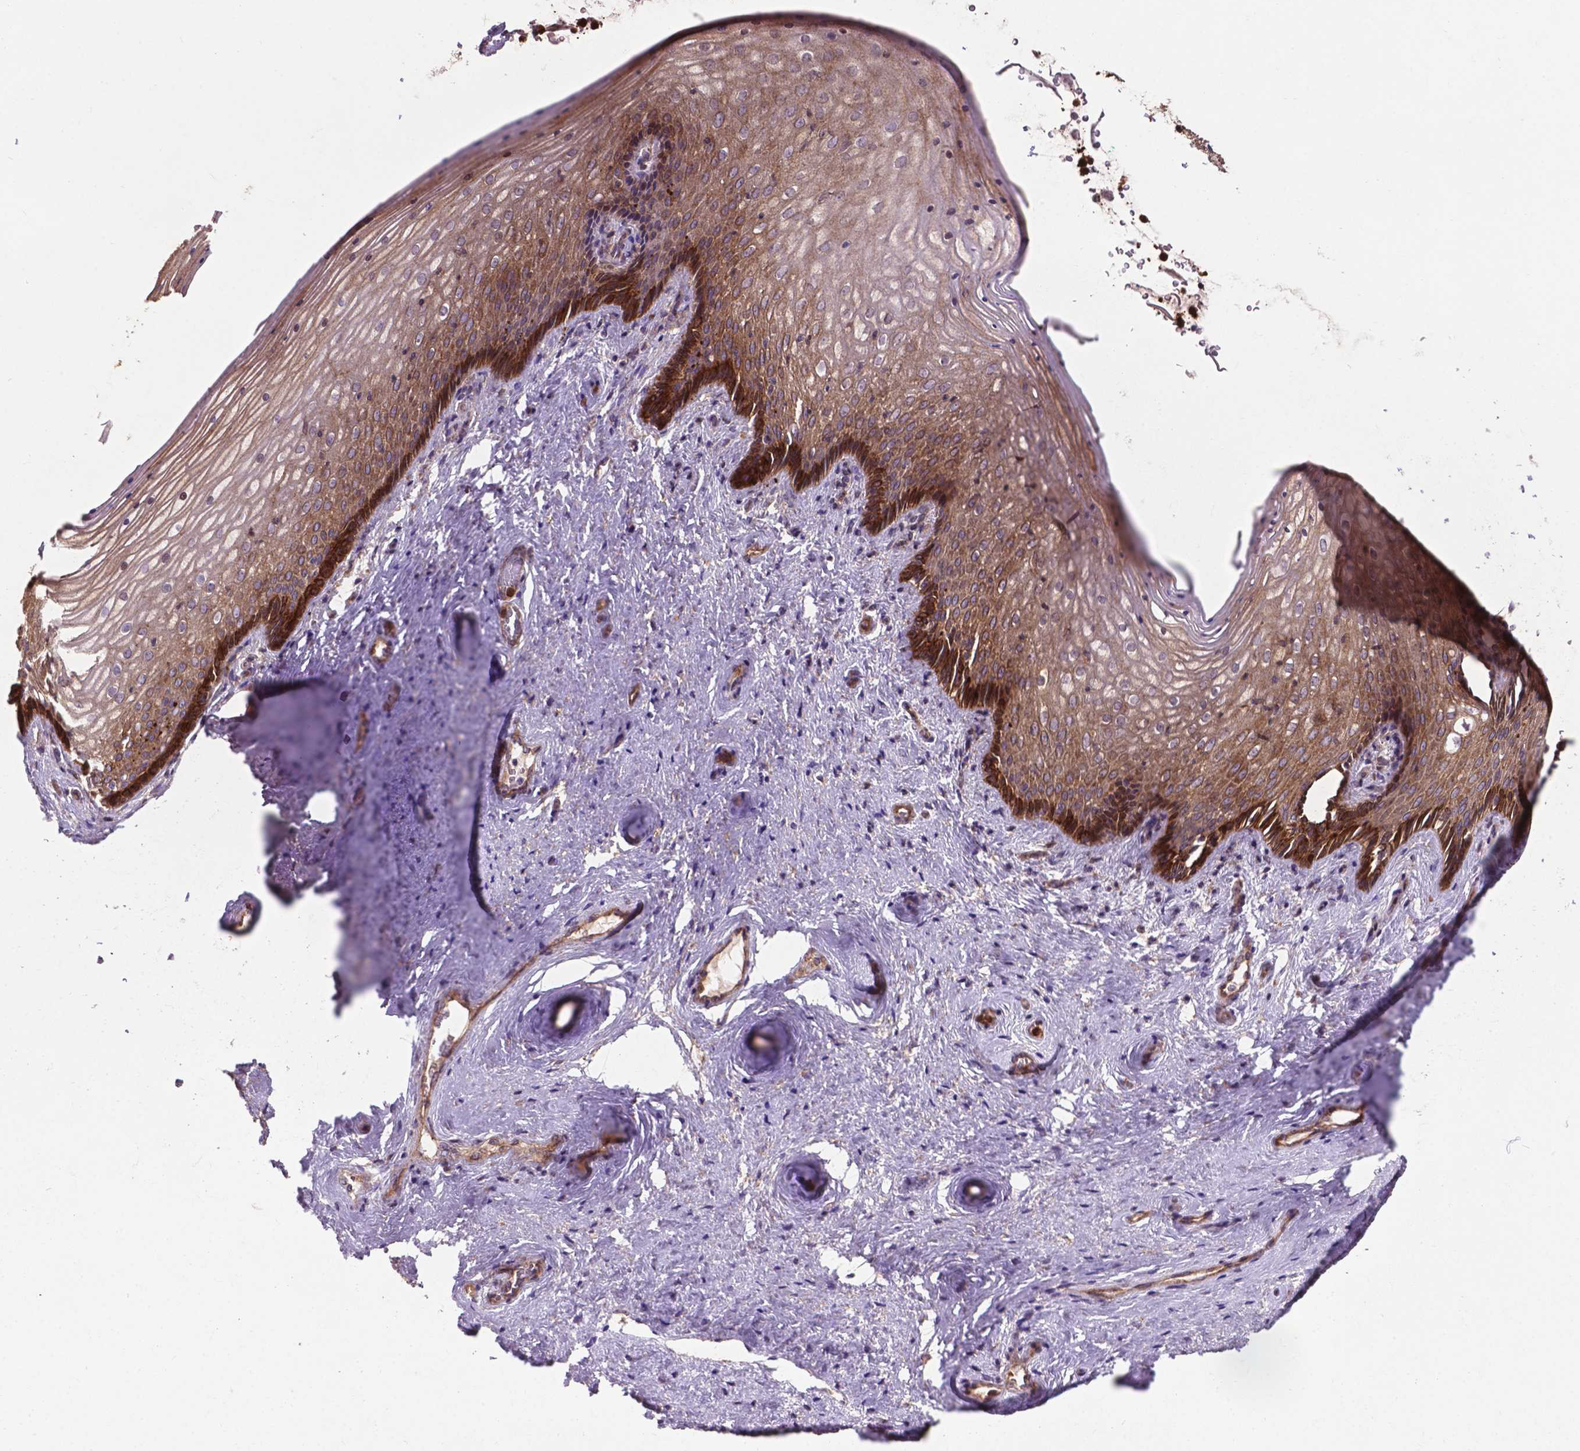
{"staining": {"intensity": "strong", "quantity": "<25%", "location": "cytoplasmic/membranous"}, "tissue": "vagina", "cell_type": "Squamous epithelial cells", "image_type": "normal", "snomed": [{"axis": "morphology", "description": "Normal tissue, NOS"}, {"axis": "topography", "description": "Vagina"}], "caption": "Protein positivity by immunohistochemistry reveals strong cytoplasmic/membranous expression in approximately <25% of squamous epithelial cells in benign vagina.", "gene": "SMAD3", "patient": {"sex": "female", "age": 45}}